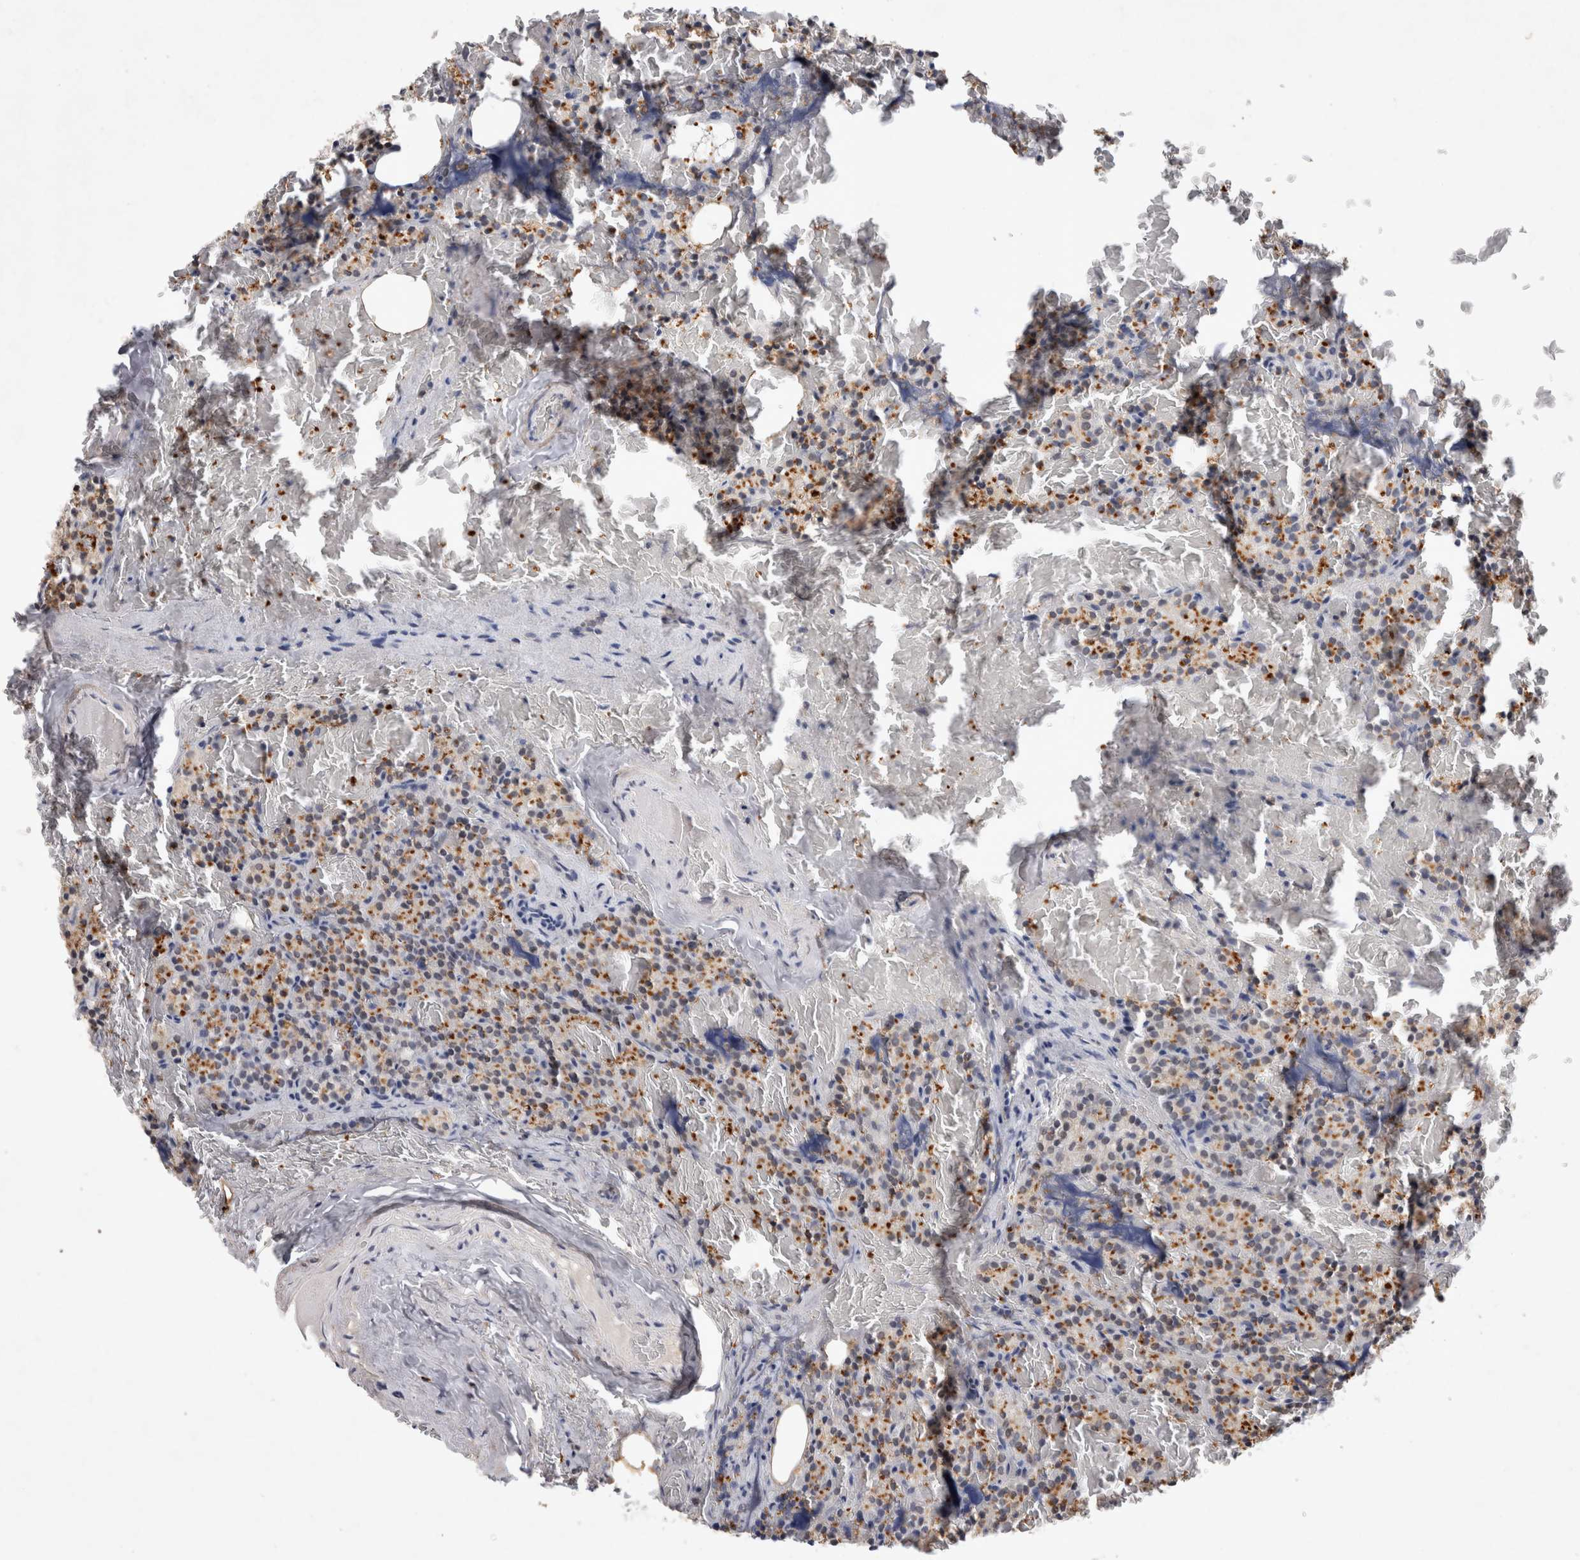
{"staining": {"intensity": "moderate", "quantity": "25%-75%", "location": "cytoplasmic/membranous"}, "tissue": "parathyroid gland", "cell_type": "Glandular cells", "image_type": "normal", "snomed": [{"axis": "morphology", "description": "Normal tissue, NOS"}, {"axis": "topography", "description": "Parathyroid gland"}], "caption": "A high-resolution photomicrograph shows immunohistochemistry (IHC) staining of benign parathyroid gland, which displays moderate cytoplasmic/membranous expression in about 25%-75% of glandular cells.", "gene": "XRCC5", "patient": {"sex": "female", "age": 78}}